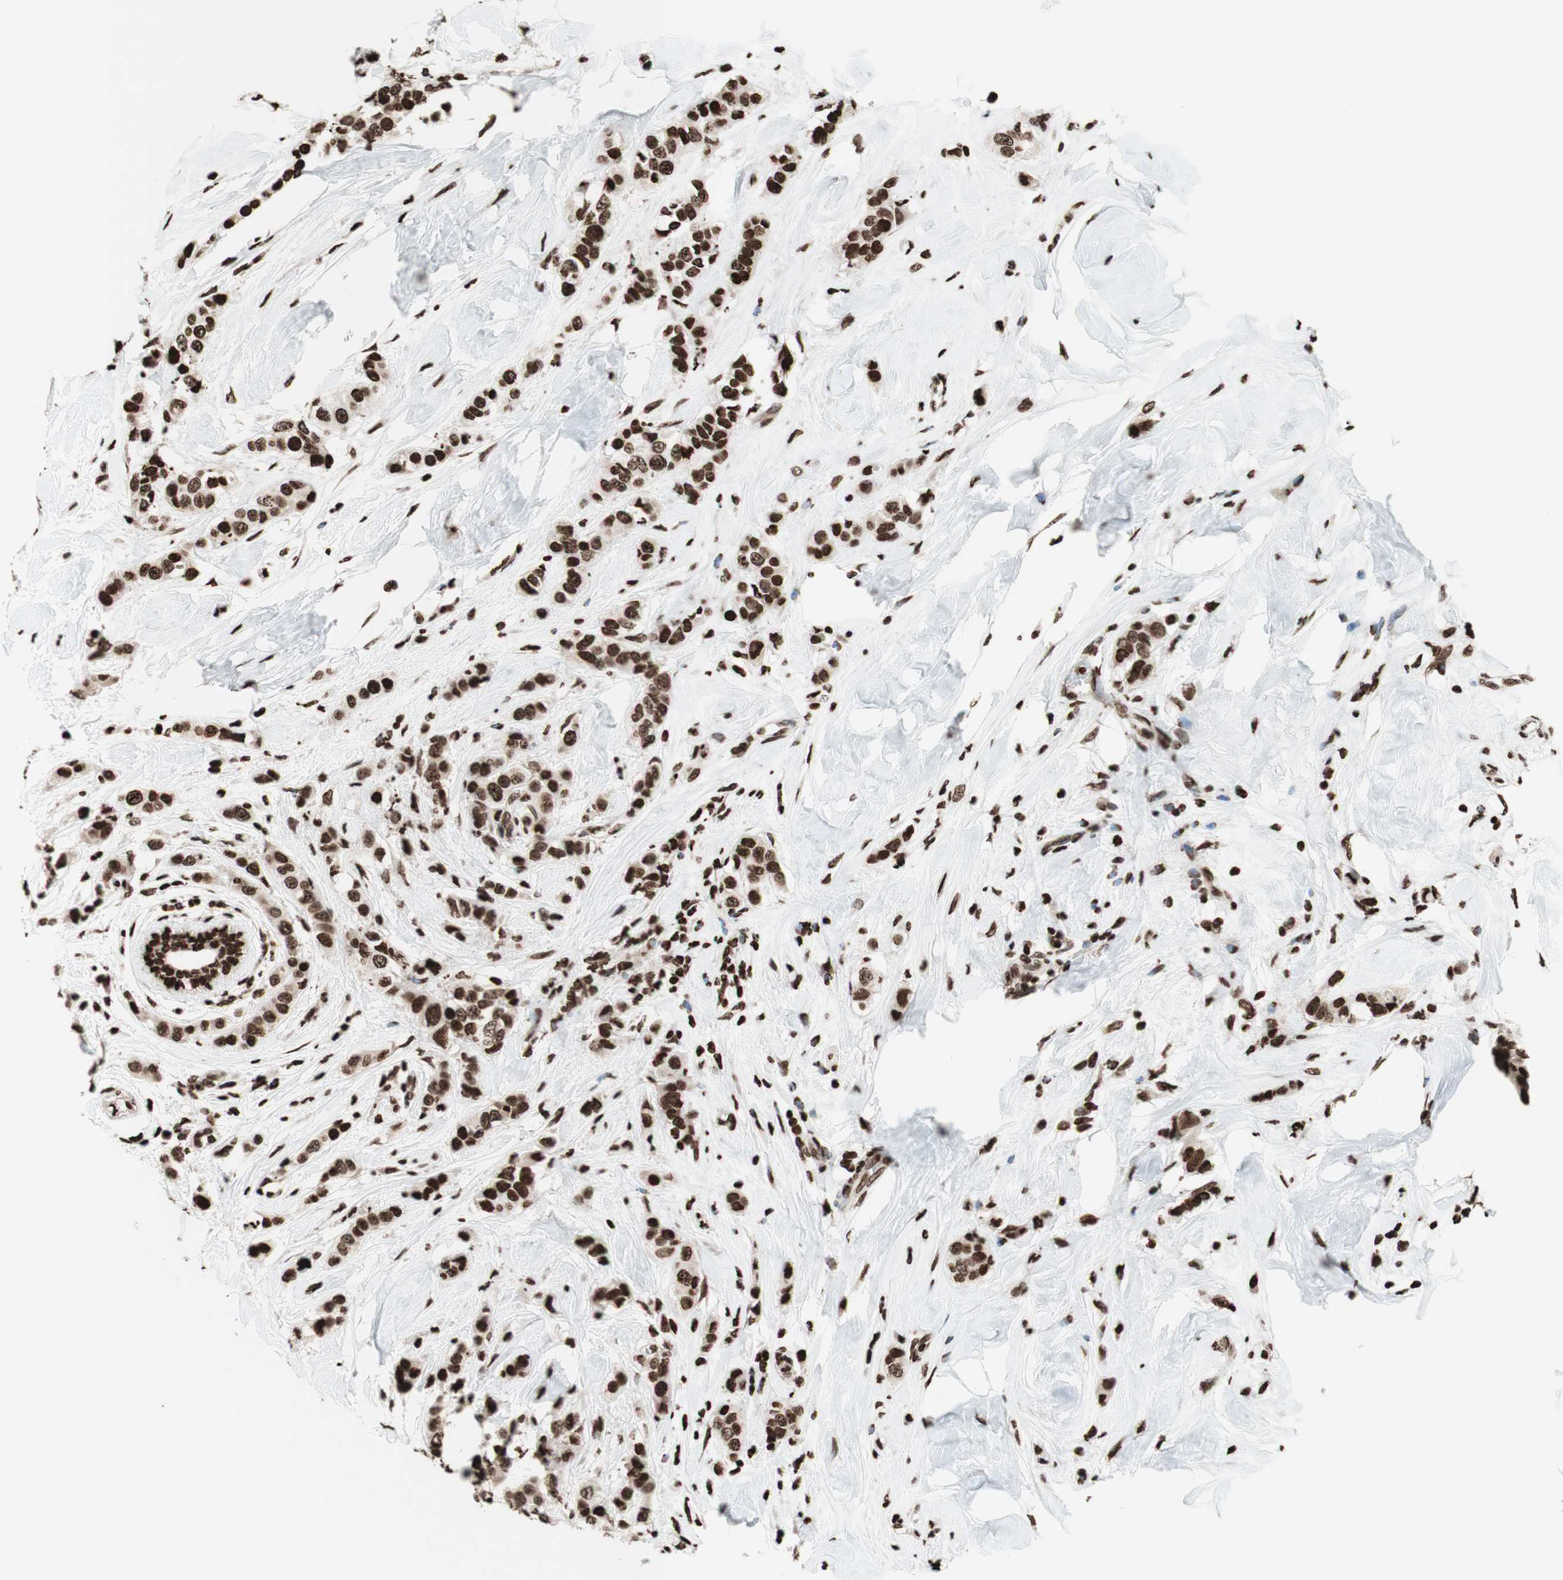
{"staining": {"intensity": "strong", "quantity": ">75%", "location": "nuclear"}, "tissue": "breast cancer", "cell_type": "Tumor cells", "image_type": "cancer", "snomed": [{"axis": "morphology", "description": "Normal tissue, NOS"}, {"axis": "morphology", "description": "Duct carcinoma"}, {"axis": "topography", "description": "Breast"}], "caption": "Immunohistochemical staining of human breast cancer (intraductal carcinoma) demonstrates high levels of strong nuclear protein staining in about >75% of tumor cells. Ihc stains the protein of interest in brown and the nuclei are stained blue.", "gene": "NCOA3", "patient": {"sex": "female", "age": 50}}